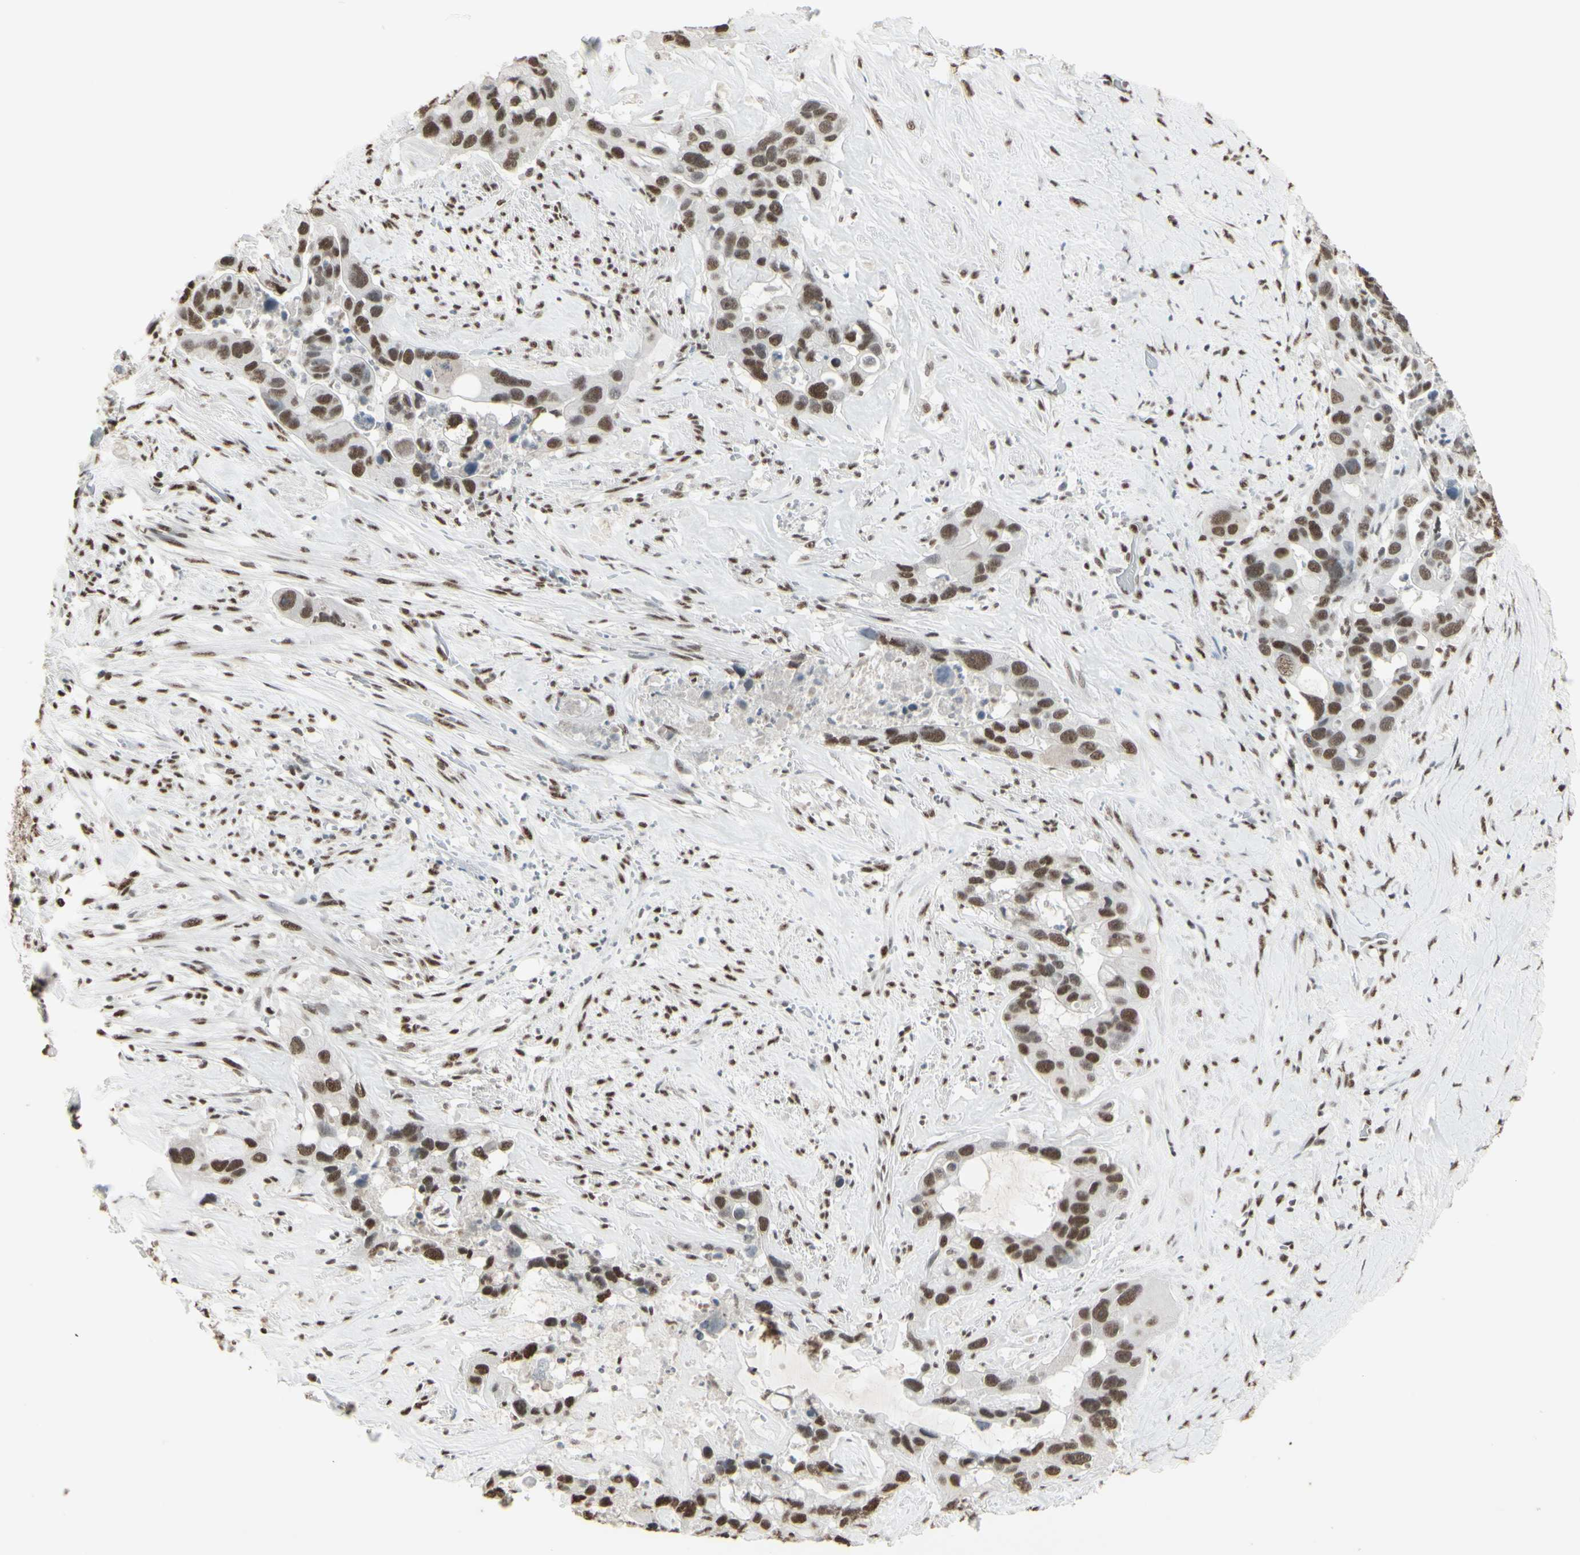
{"staining": {"intensity": "moderate", "quantity": ">75%", "location": "nuclear"}, "tissue": "liver cancer", "cell_type": "Tumor cells", "image_type": "cancer", "snomed": [{"axis": "morphology", "description": "Cholangiocarcinoma"}, {"axis": "topography", "description": "Liver"}], "caption": "There is medium levels of moderate nuclear positivity in tumor cells of liver cholangiocarcinoma, as demonstrated by immunohistochemical staining (brown color).", "gene": "TRIM28", "patient": {"sex": "female", "age": 65}}